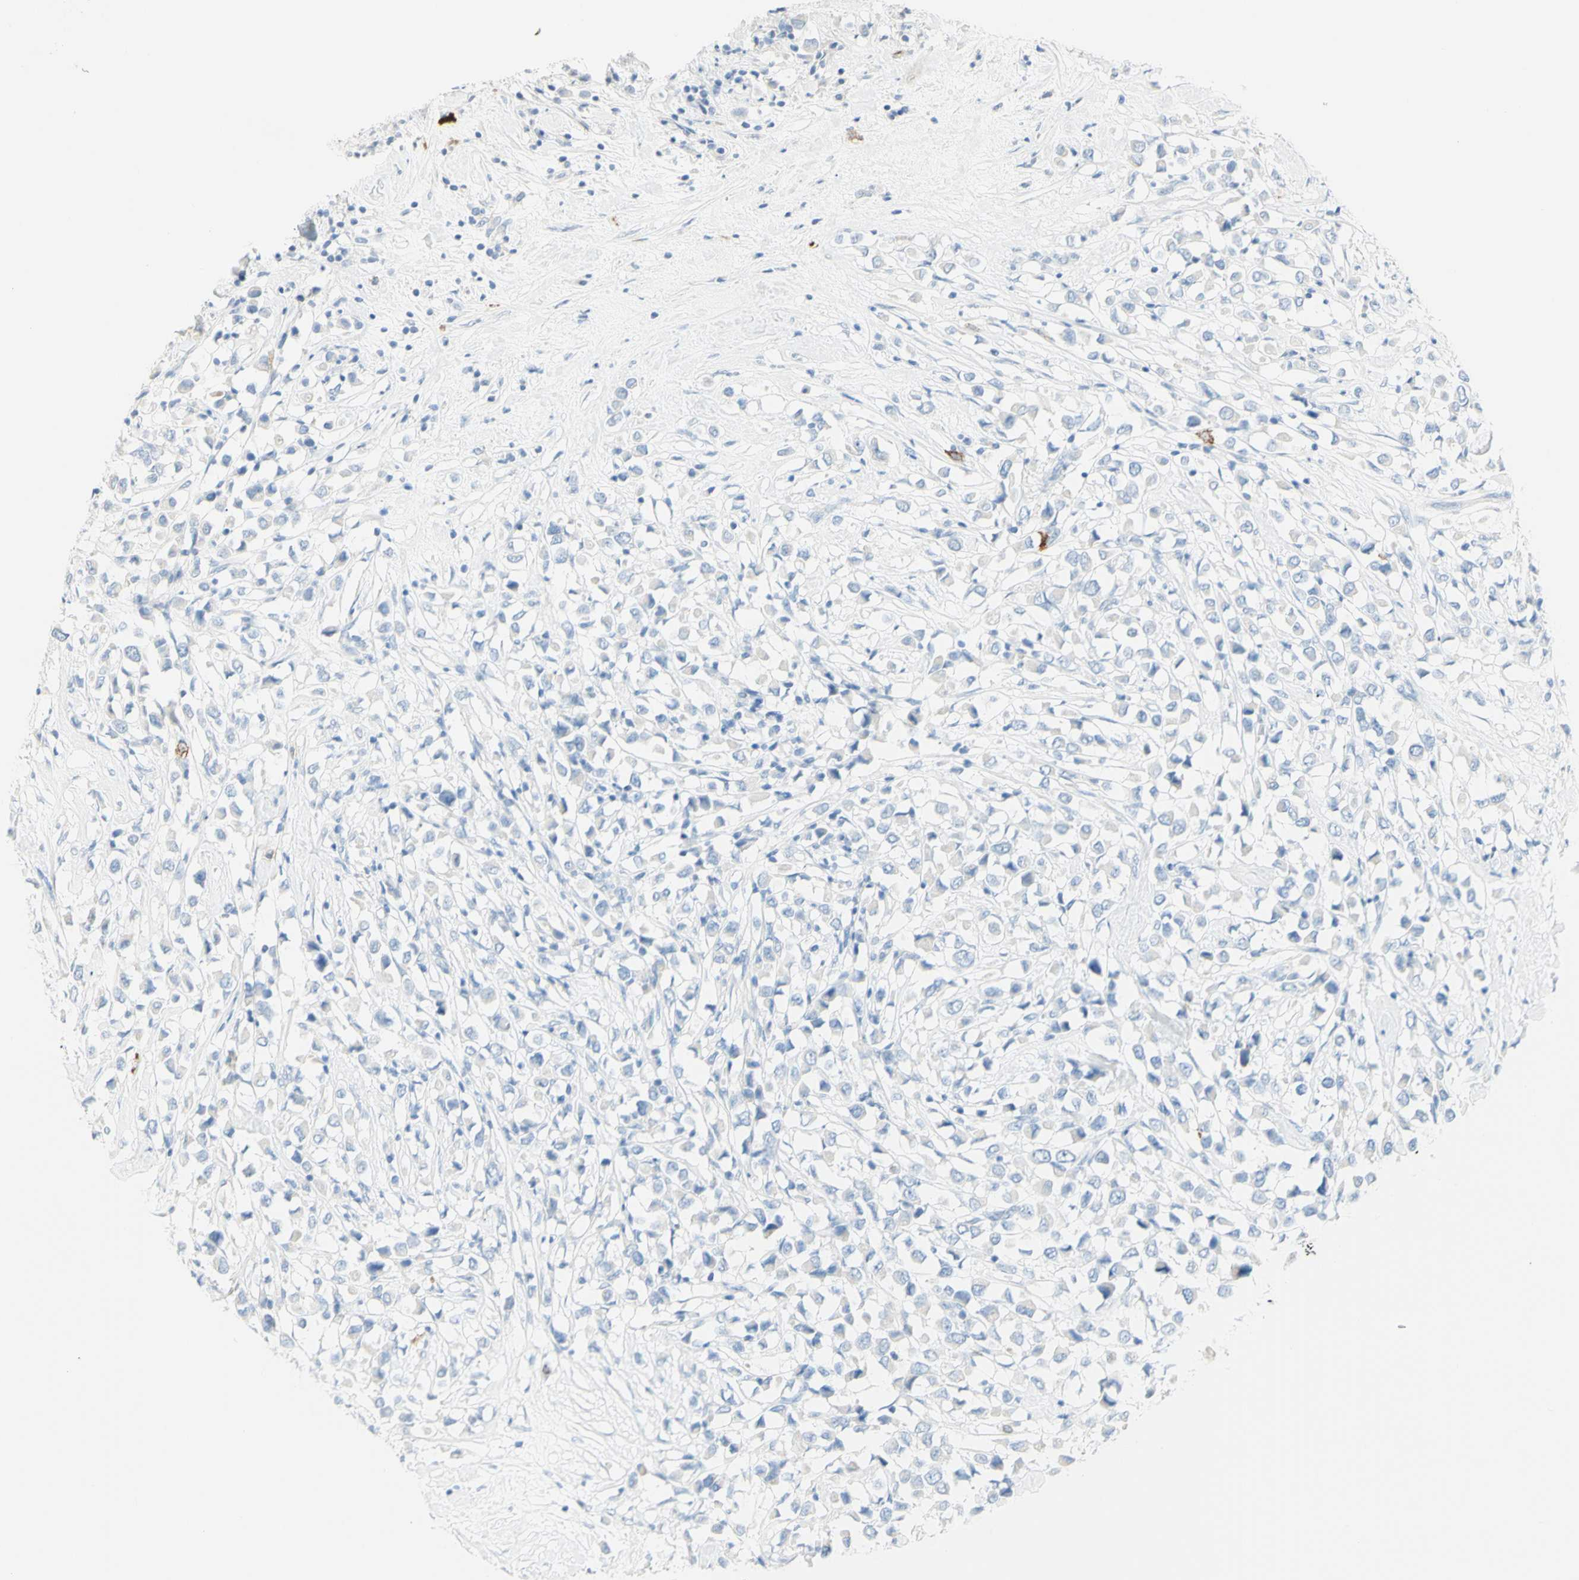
{"staining": {"intensity": "negative", "quantity": "none", "location": "none"}, "tissue": "breast cancer", "cell_type": "Tumor cells", "image_type": "cancer", "snomed": [{"axis": "morphology", "description": "Duct carcinoma"}, {"axis": "topography", "description": "Breast"}], "caption": "Immunohistochemistry (IHC) of human breast cancer (intraductal carcinoma) displays no expression in tumor cells.", "gene": "LETM1", "patient": {"sex": "female", "age": 61}}